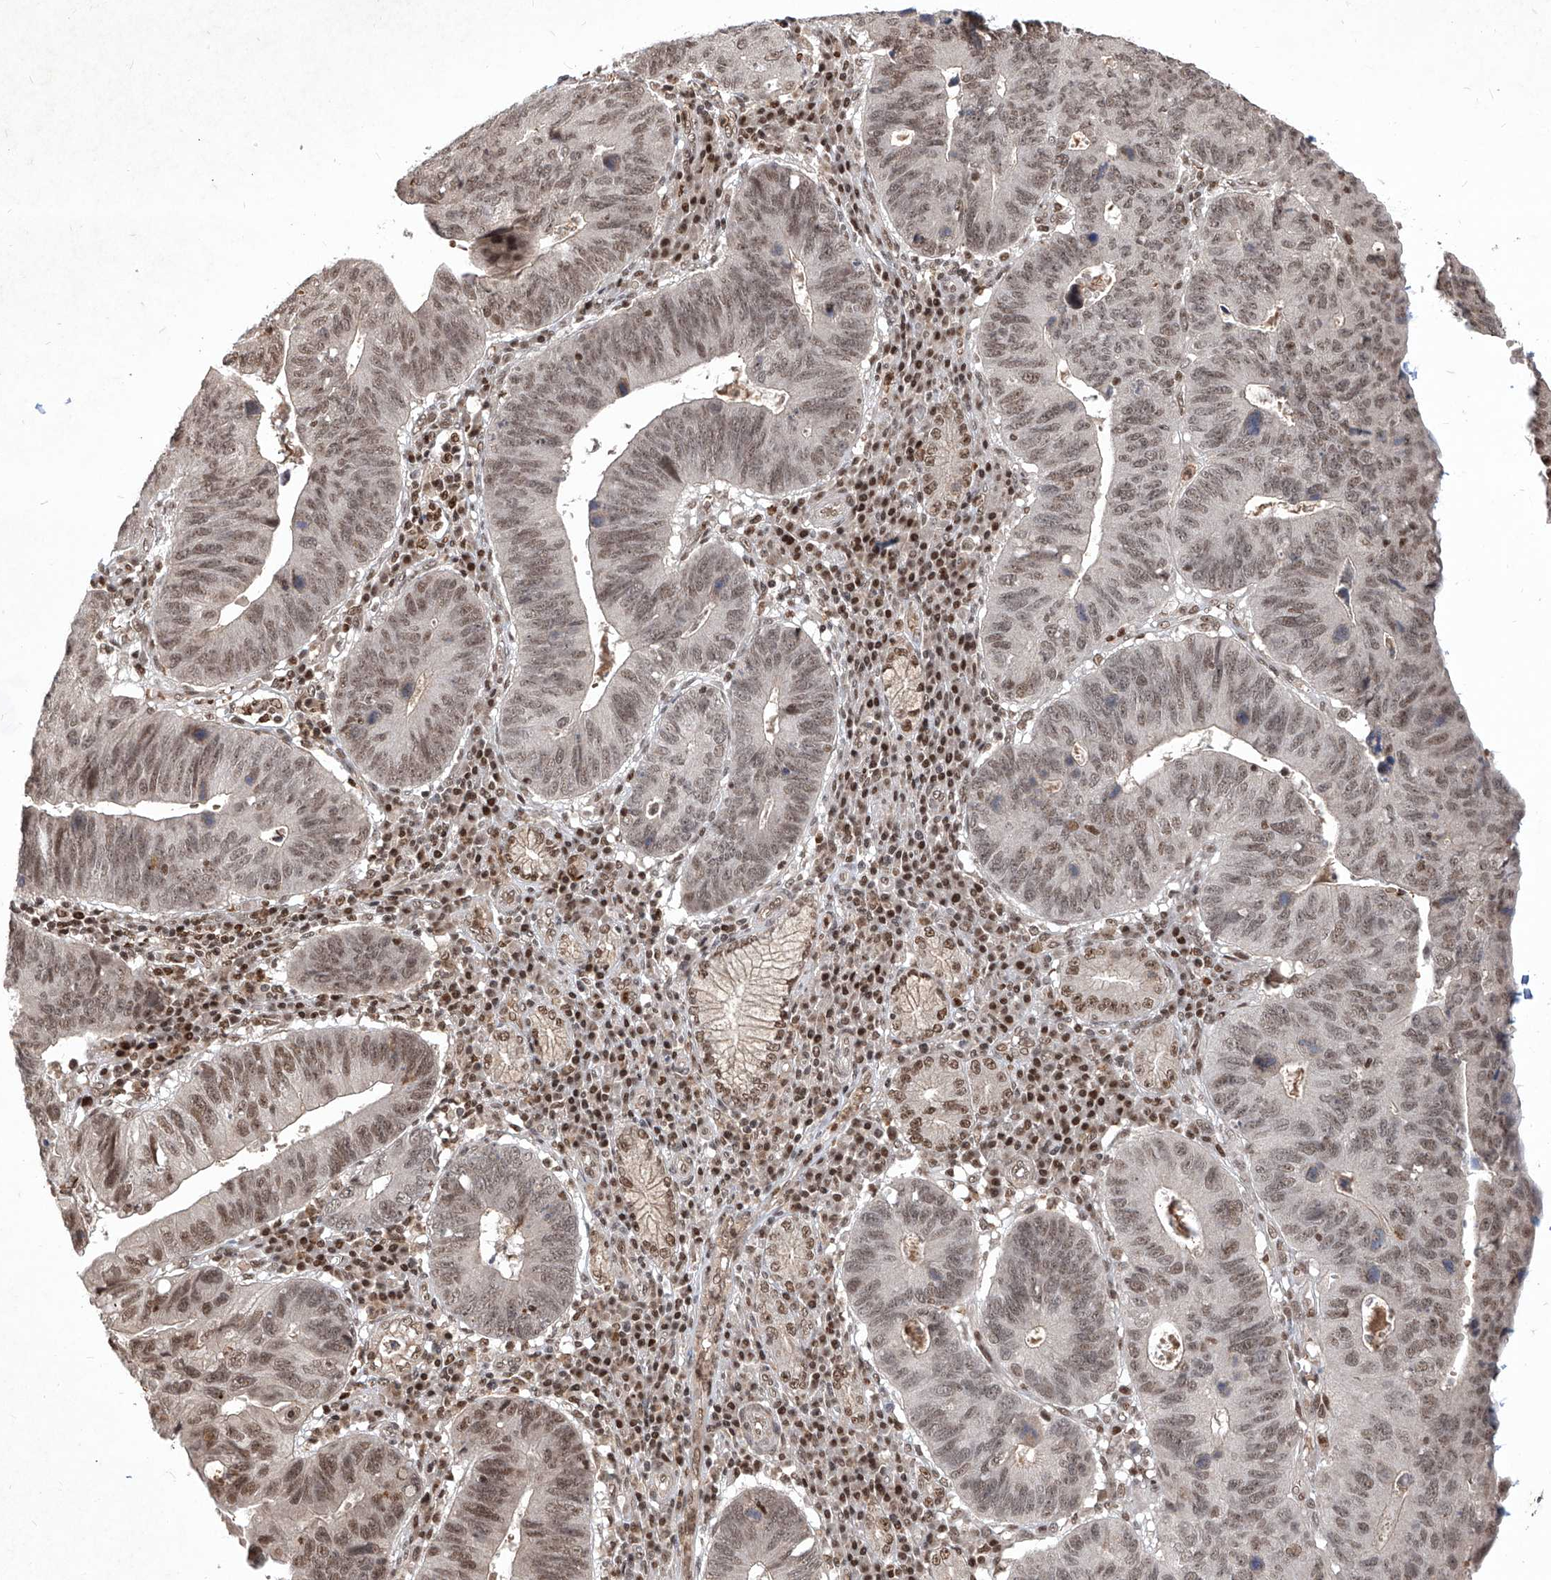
{"staining": {"intensity": "moderate", "quantity": ">75%", "location": "nuclear"}, "tissue": "stomach cancer", "cell_type": "Tumor cells", "image_type": "cancer", "snomed": [{"axis": "morphology", "description": "Adenocarcinoma, NOS"}, {"axis": "topography", "description": "Stomach"}], "caption": "Immunohistochemistry (DAB) staining of stomach adenocarcinoma shows moderate nuclear protein expression in approximately >75% of tumor cells.", "gene": "IRF2", "patient": {"sex": "male", "age": 59}}